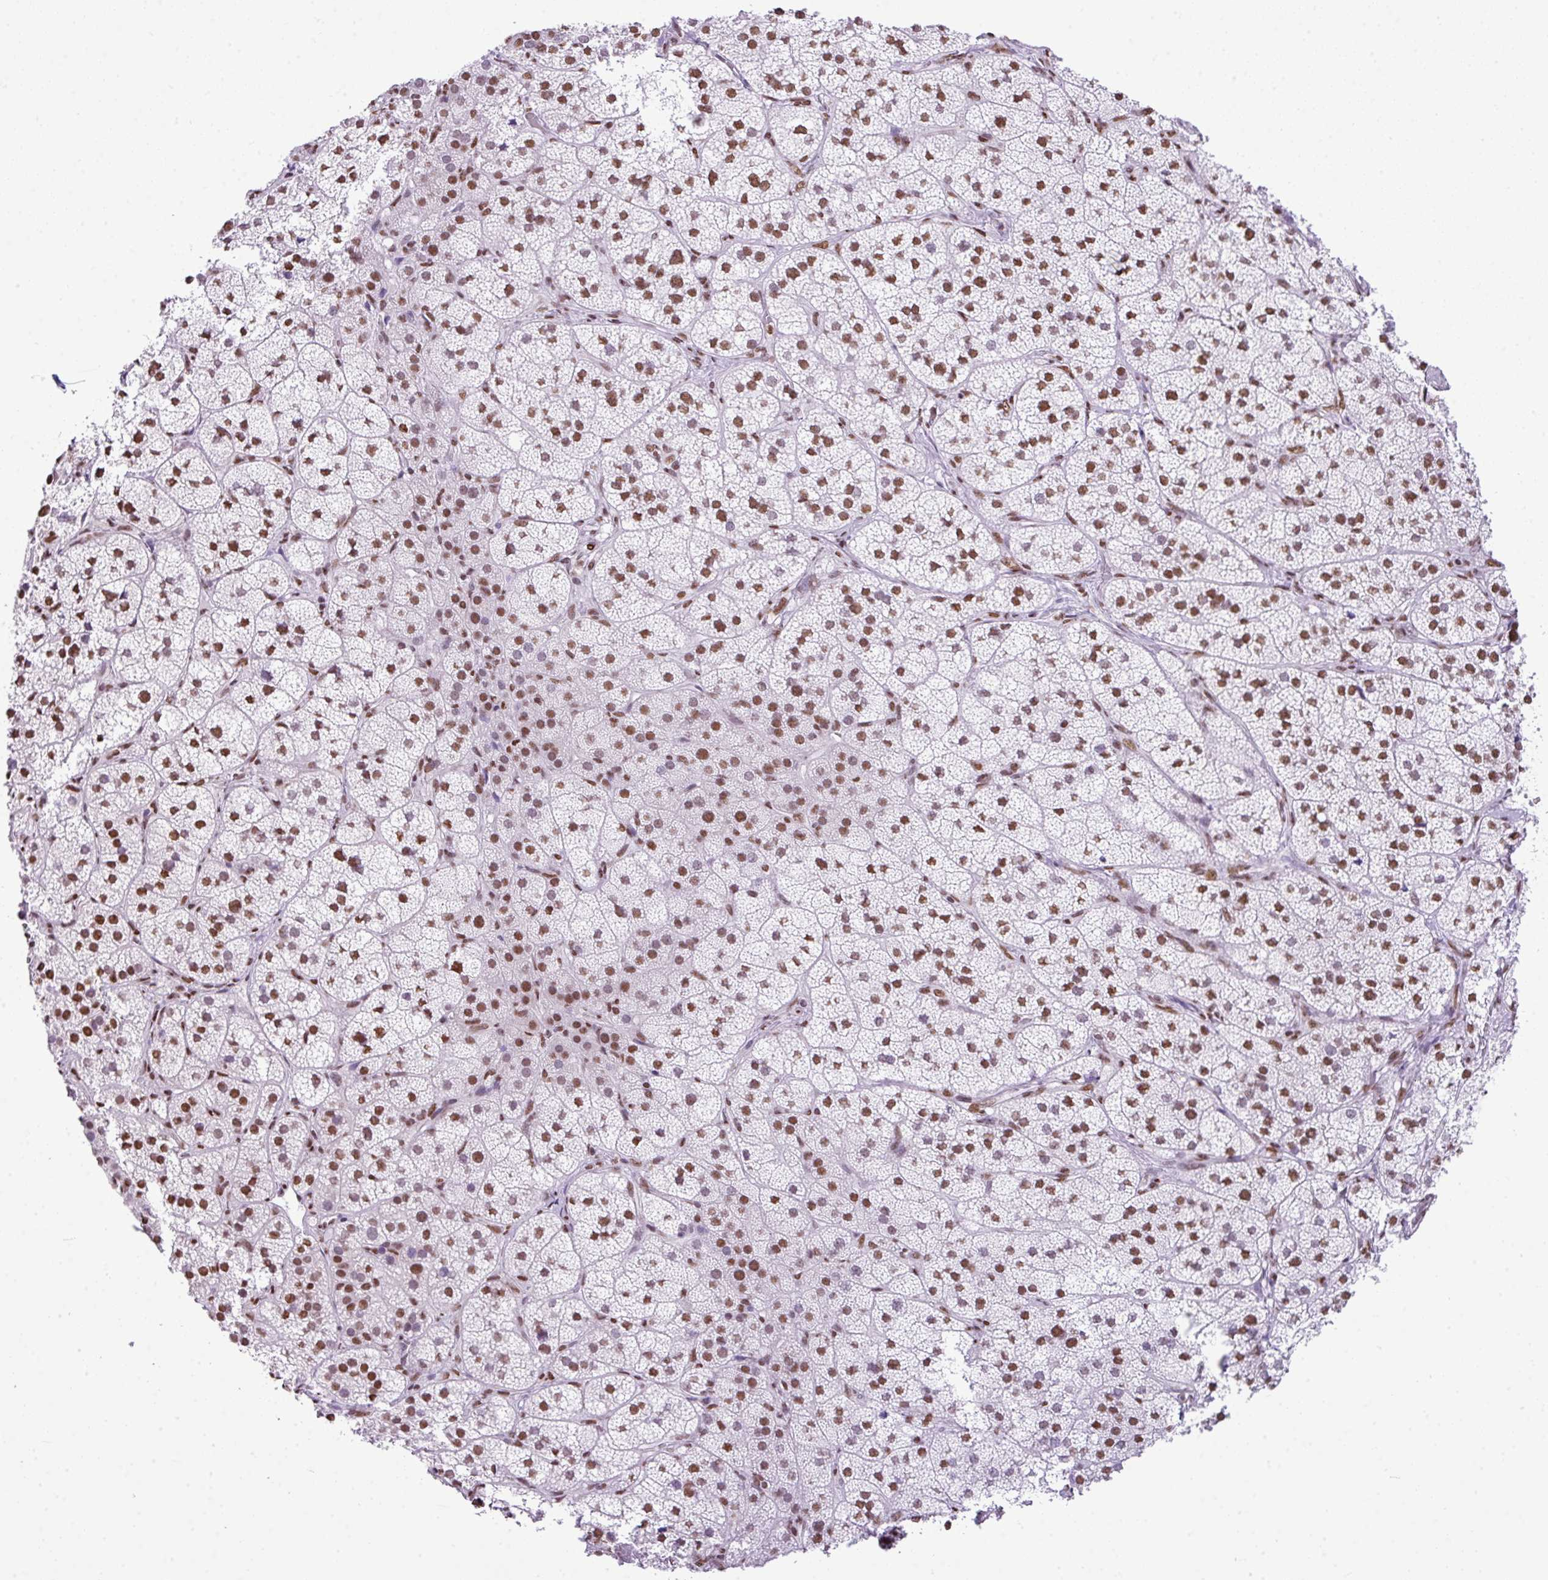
{"staining": {"intensity": "moderate", "quantity": ">75%", "location": "nuclear"}, "tissue": "adrenal gland", "cell_type": "Glandular cells", "image_type": "normal", "snomed": [{"axis": "morphology", "description": "Normal tissue, NOS"}, {"axis": "topography", "description": "Adrenal gland"}], "caption": "IHC of unremarkable human adrenal gland demonstrates medium levels of moderate nuclear staining in approximately >75% of glandular cells.", "gene": "RARG", "patient": {"sex": "female", "age": 58}}